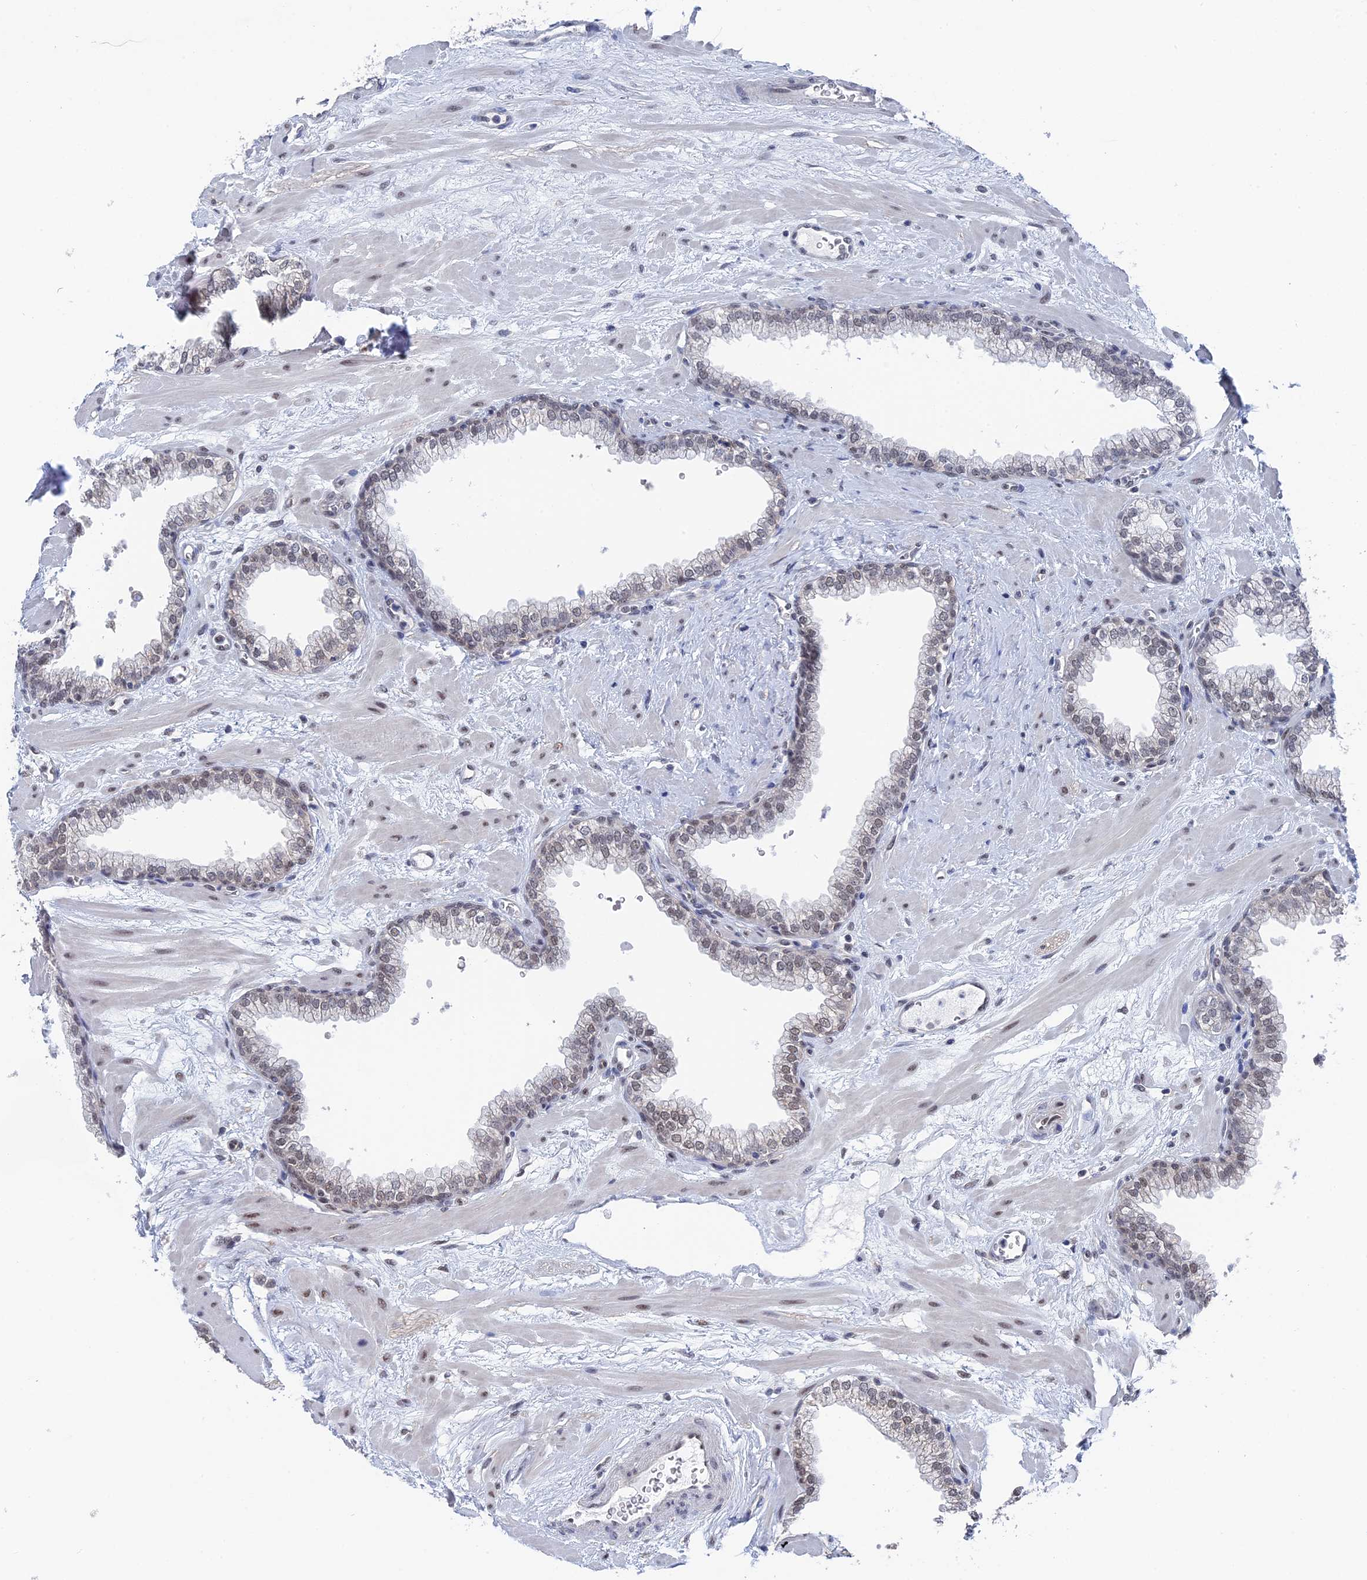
{"staining": {"intensity": "weak", "quantity": "25%-75%", "location": "nuclear"}, "tissue": "prostate", "cell_type": "Glandular cells", "image_type": "normal", "snomed": [{"axis": "morphology", "description": "Normal tissue, NOS"}, {"axis": "morphology", "description": "Urothelial carcinoma, Low grade"}, {"axis": "topography", "description": "Urinary bladder"}, {"axis": "topography", "description": "Prostate"}], "caption": "The immunohistochemical stain shows weak nuclear expression in glandular cells of normal prostate.", "gene": "TSSC4", "patient": {"sex": "male", "age": 60}}